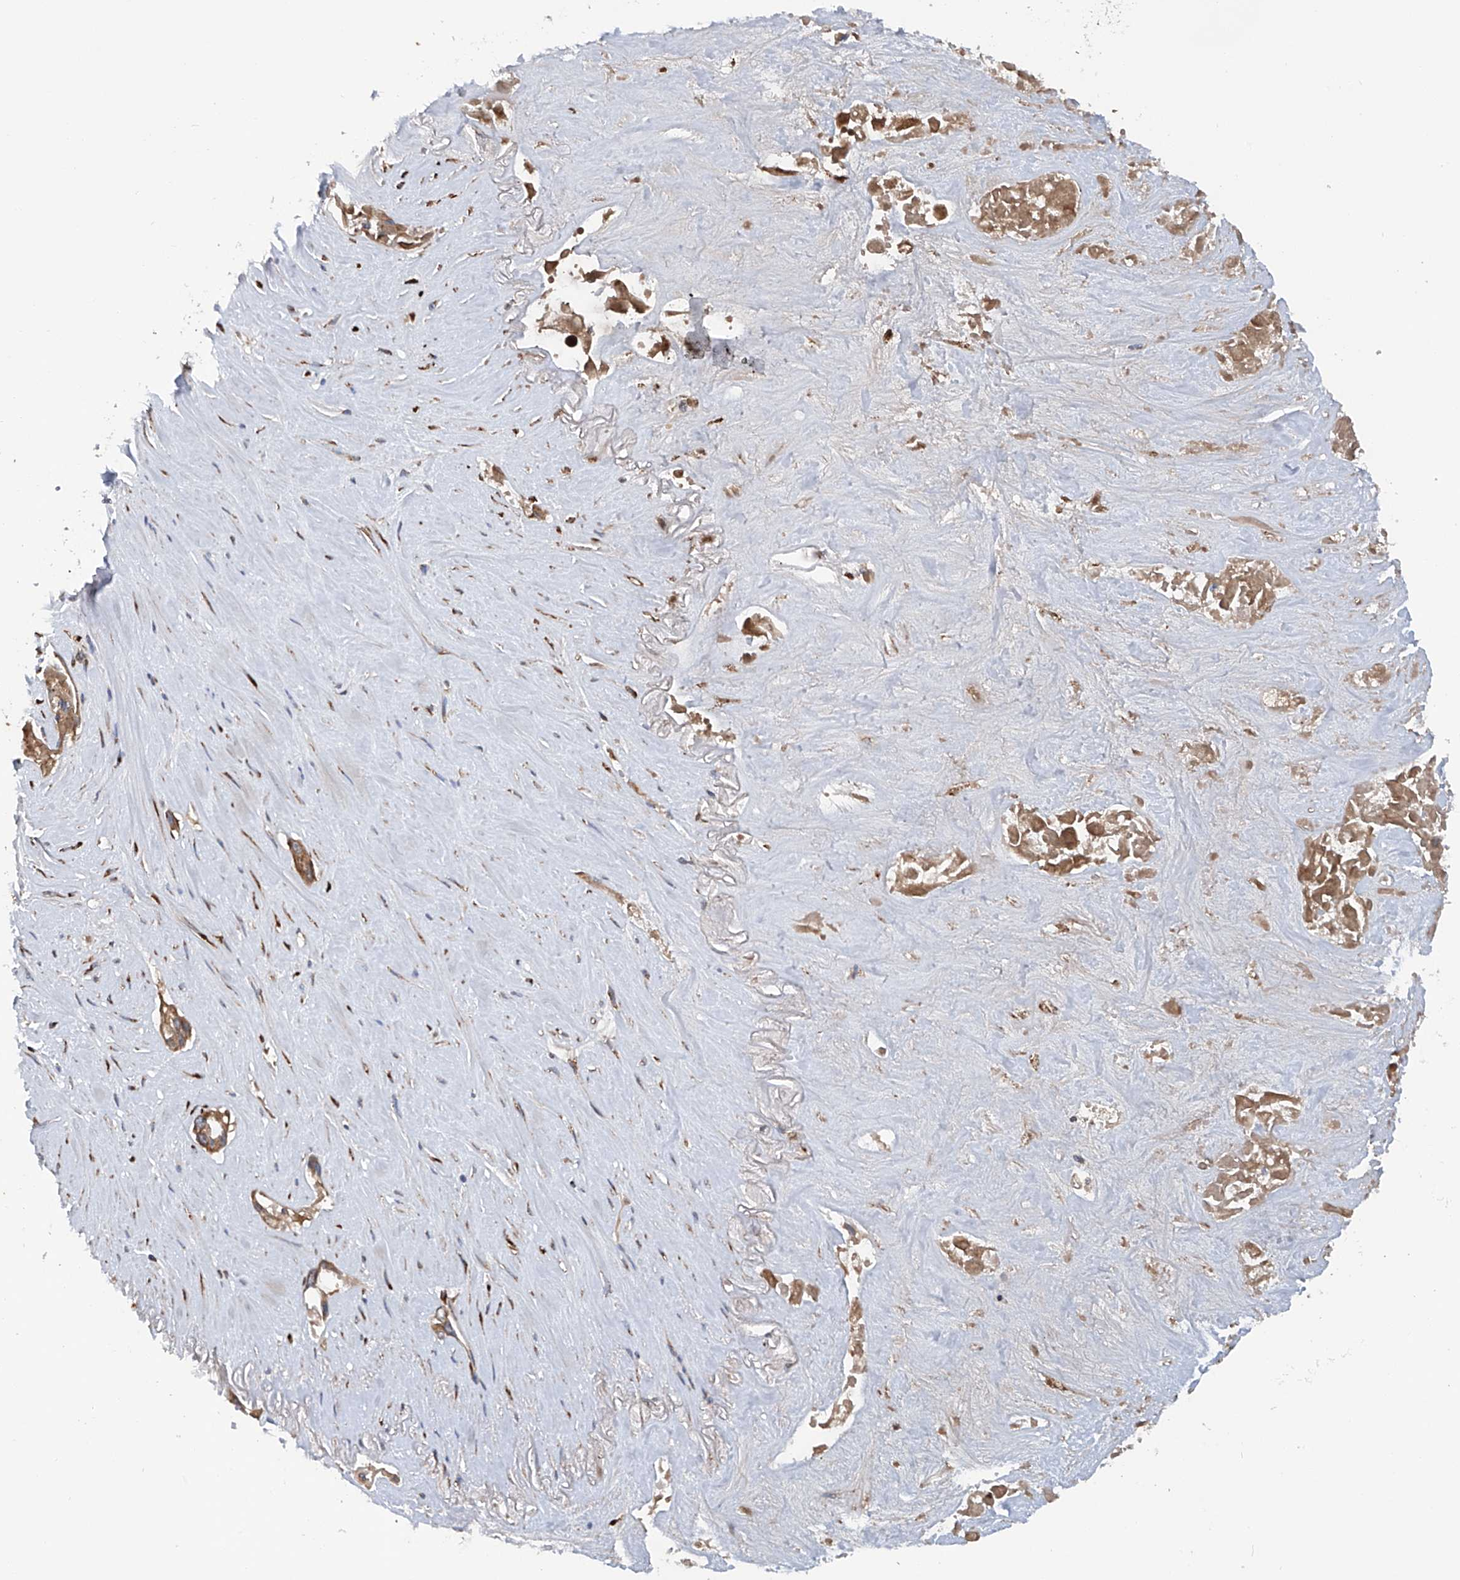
{"staining": {"intensity": "moderate", "quantity": ">75%", "location": "cytoplasmic/membranous"}, "tissue": "pancreatic cancer", "cell_type": "Tumor cells", "image_type": "cancer", "snomed": [{"axis": "morphology", "description": "Adenocarcinoma, NOS"}, {"axis": "topography", "description": "Pancreas"}], "caption": "This micrograph demonstrates pancreatic adenocarcinoma stained with immunohistochemistry (IHC) to label a protein in brown. The cytoplasmic/membranous of tumor cells show moderate positivity for the protein. Nuclei are counter-stained blue.", "gene": "ASCC3", "patient": {"sex": "female", "age": 60}}